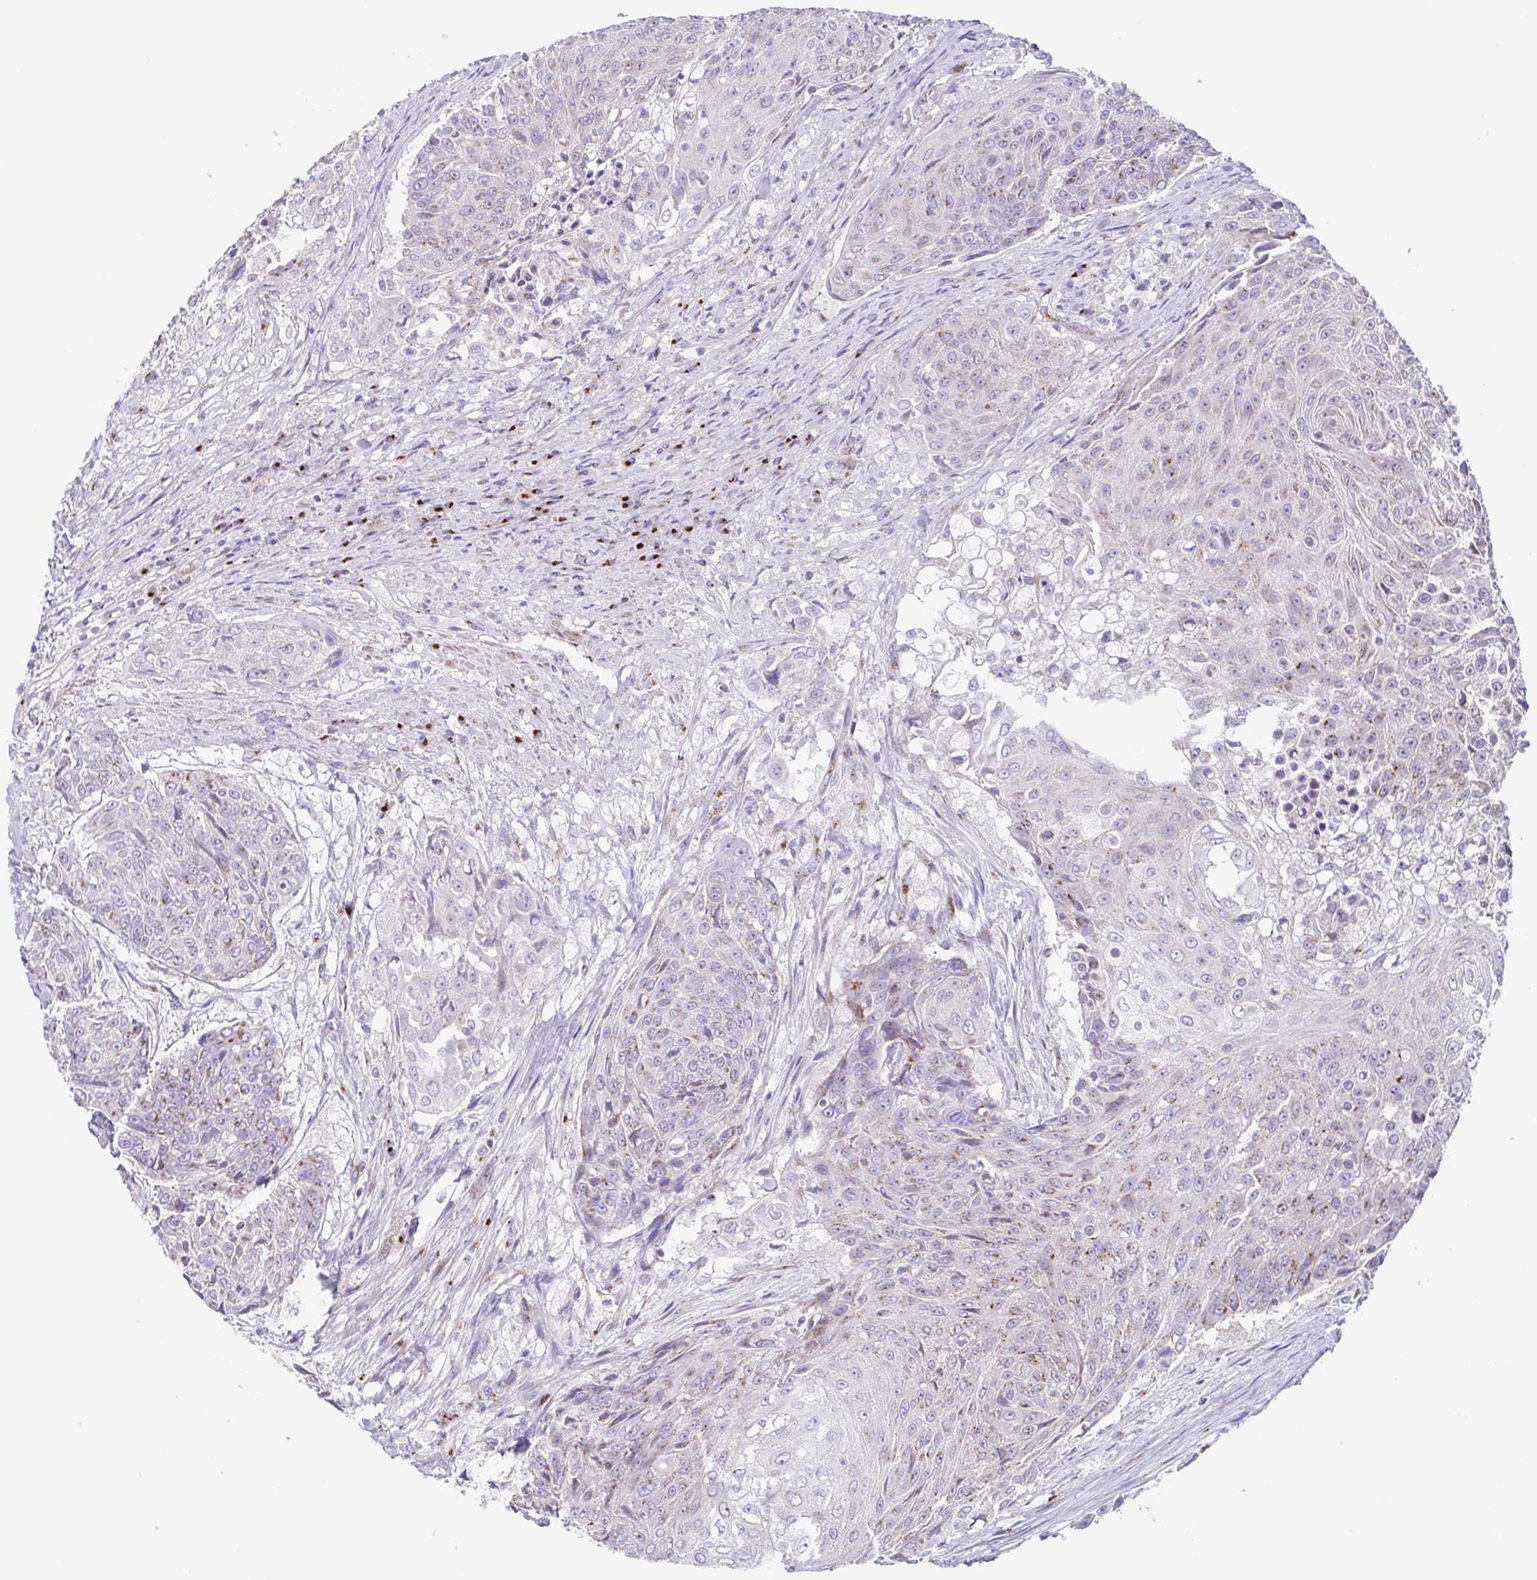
{"staining": {"intensity": "weak", "quantity": "25%-75%", "location": "cytoplasmic/membranous"}, "tissue": "urothelial cancer", "cell_type": "Tumor cells", "image_type": "cancer", "snomed": [{"axis": "morphology", "description": "Urothelial carcinoma, High grade"}, {"axis": "topography", "description": "Urinary bladder"}], "caption": "Approximately 25%-75% of tumor cells in human urothelial cancer show weak cytoplasmic/membranous protein expression as visualized by brown immunohistochemical staining.", "gene": "COL17A1", "patient": {"sex": "female", "age": 63}}